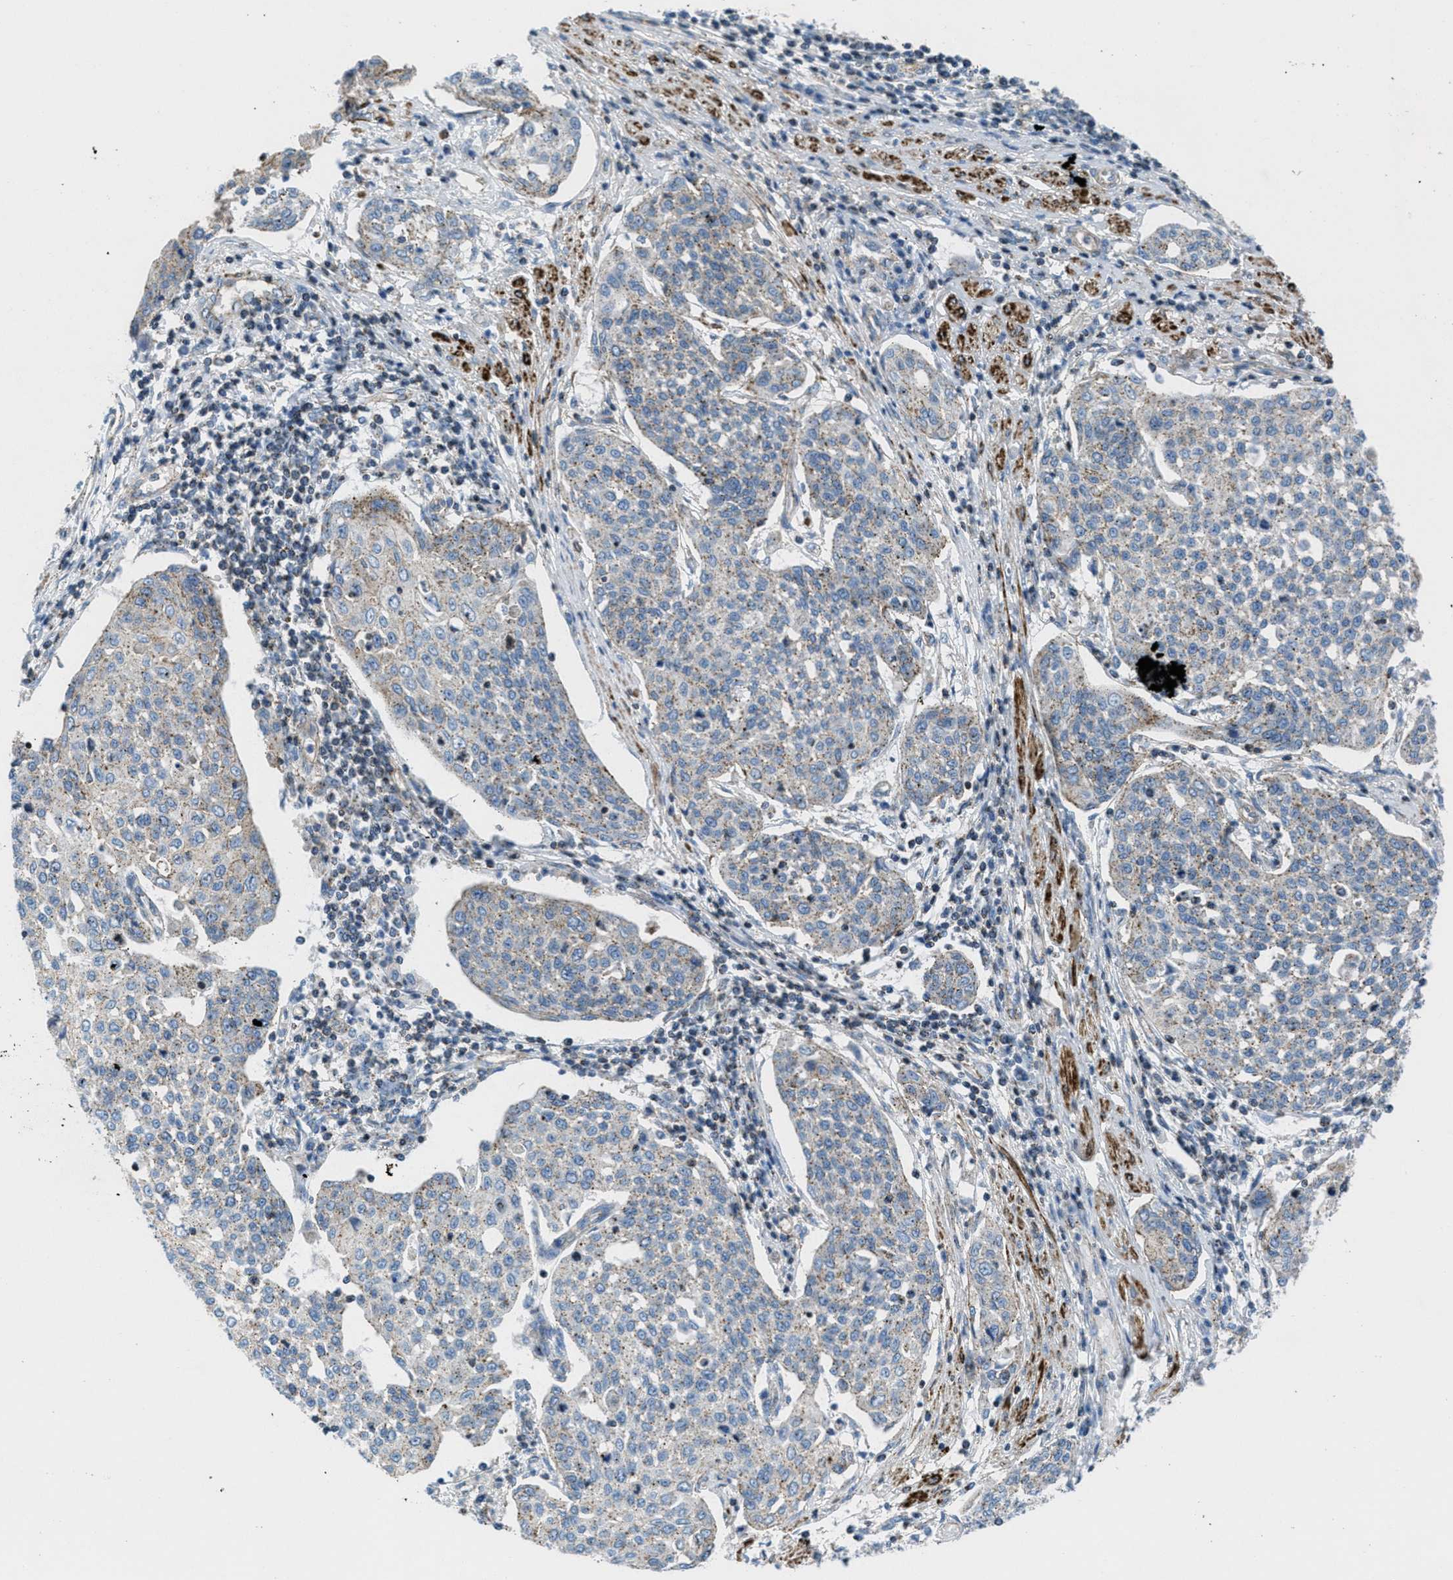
{"staining": {"intensity": "weak", "quantity": ">75%", "location": "cytoplasmic/membranous"}, "tissue": "cervical cancer", "cell_type": "Tumor cells", "image_type": "cancer", "snomed": [{"axis": "morphology", "description": "Squamous cell carcinoma, NOS"}, {"axis": "topography", "description": "Cervix"}], "caption": "Immunohistochemical staining of human squamous cell carcinoma (cervical) demonstrates low levels of weak cytoplasmic/membranous protein staining in approximately >75% of tumor cells.", "gene": "MFSD13A", "patient": {"sex": "female", "age": 34}}